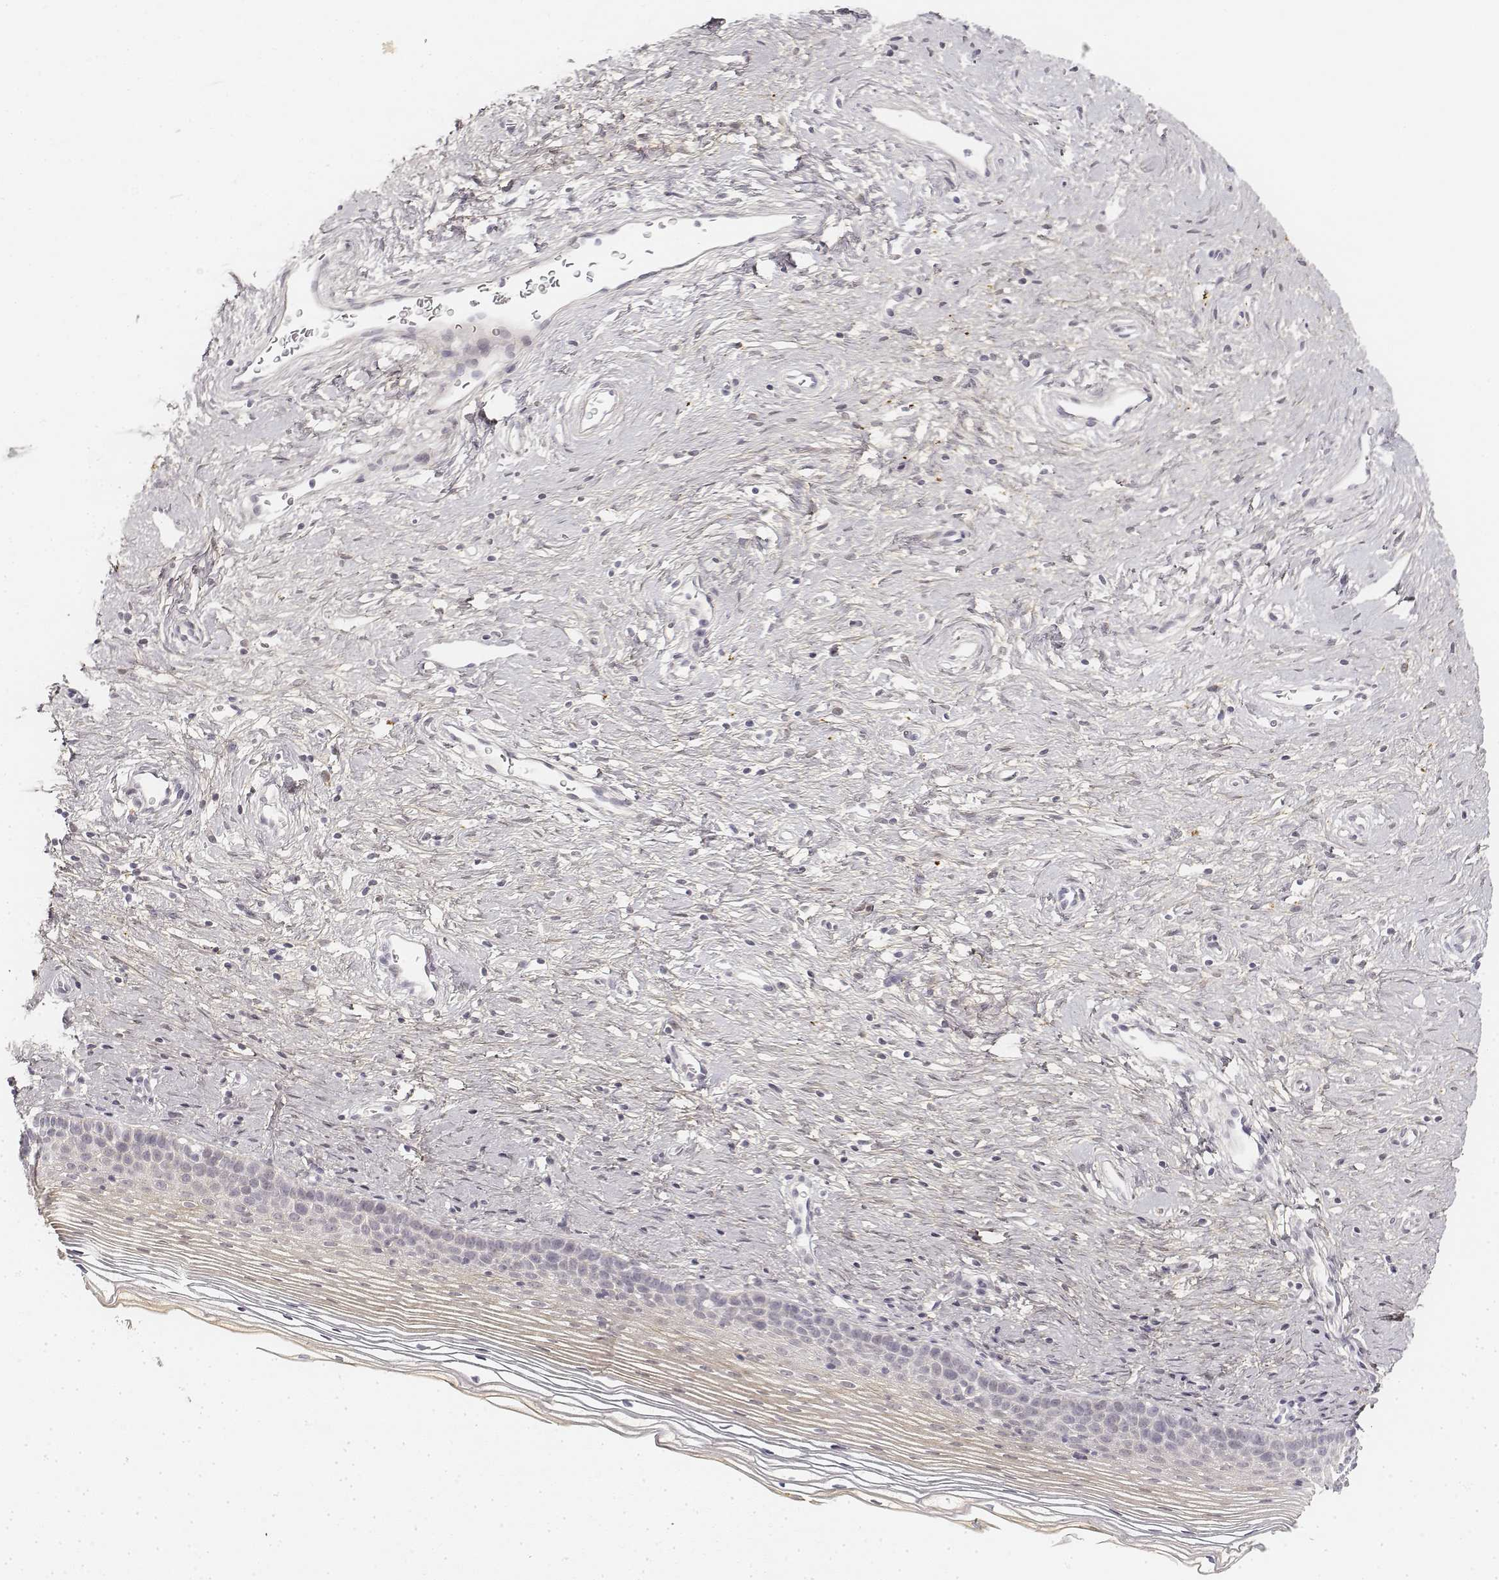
{"staining": {"intensity": "negative", "quantity": "none", "location": "none"}, "tissue": "cervix", "cell_type": "Glandular cells", "image_type": "normal", "snomed": [{"axis": "morphology", "description": "Normal tissue, NOS"}, {"axis": "topography", "description": "Cervix"}], "caption": "Glandular cells show no significant staining in benign cervix. Brightfield microscopy of immunohistochemistry (IHC) stained with DAB (brown) and hematoxylin (blue), captured at high magnification.", "gene": "KRT84", "patient": {"sex": "female", "age": 39}}